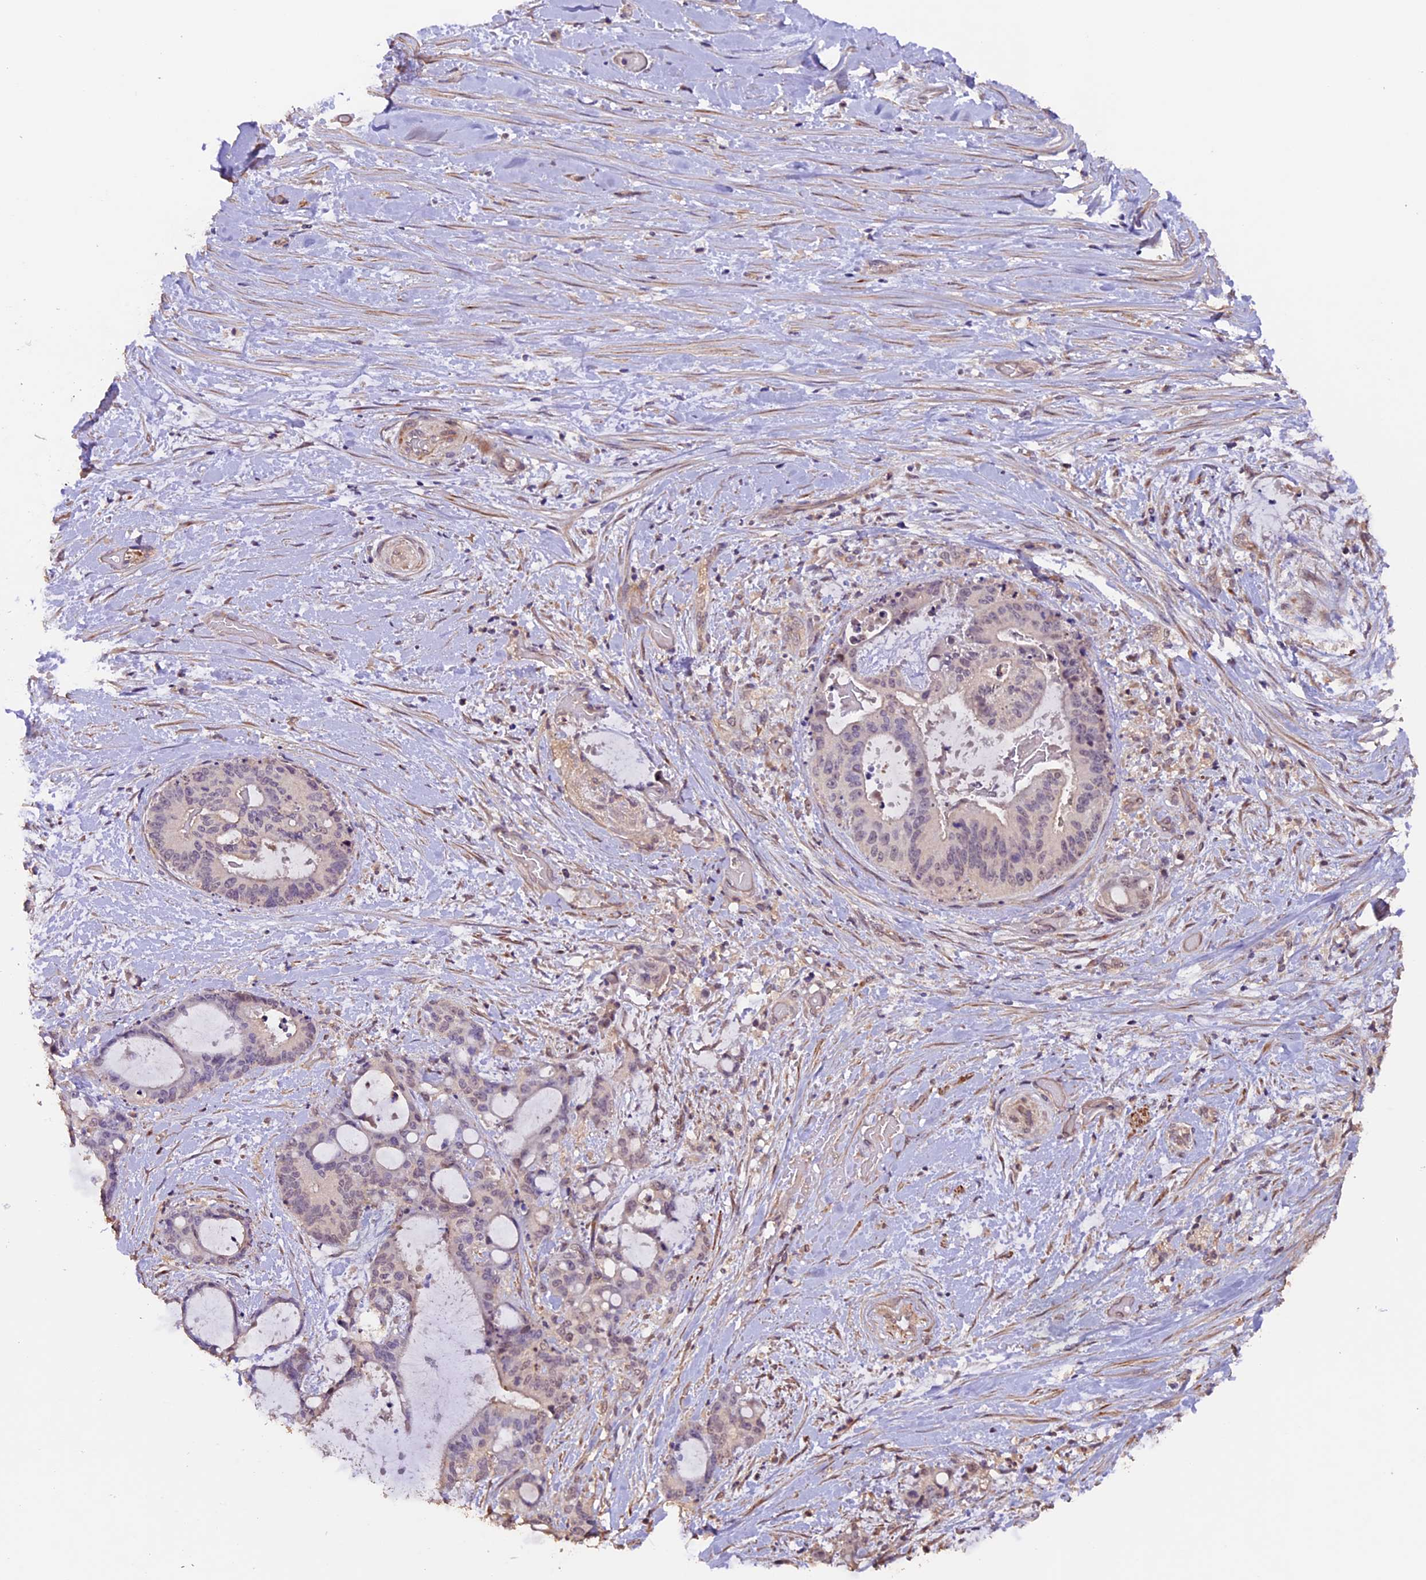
{"staining": {"intensity": "negative", "quantity": "none", "location": "none"}, "tissue": "liver cancer", "cell_type": "Tumor cells", "image_type": "cancer", "snomed": [{"axis": "morphology", "description": "Normal tissue, NOS"}, {"axis": "morphology", "description": "Cholangiocarcinoma"}, {"axis": "topography", "description": "Liver"}, {"axis": "topography", "description": "Peripheral nerve tissue"}], "caption": "This is an immunohistochemistry histopathology image of liver cancer (cholangiocarcinoma). There is no staining in tumor cells.", "gene": "GNB5", "patient": {"sex": "female", "age": 73}}